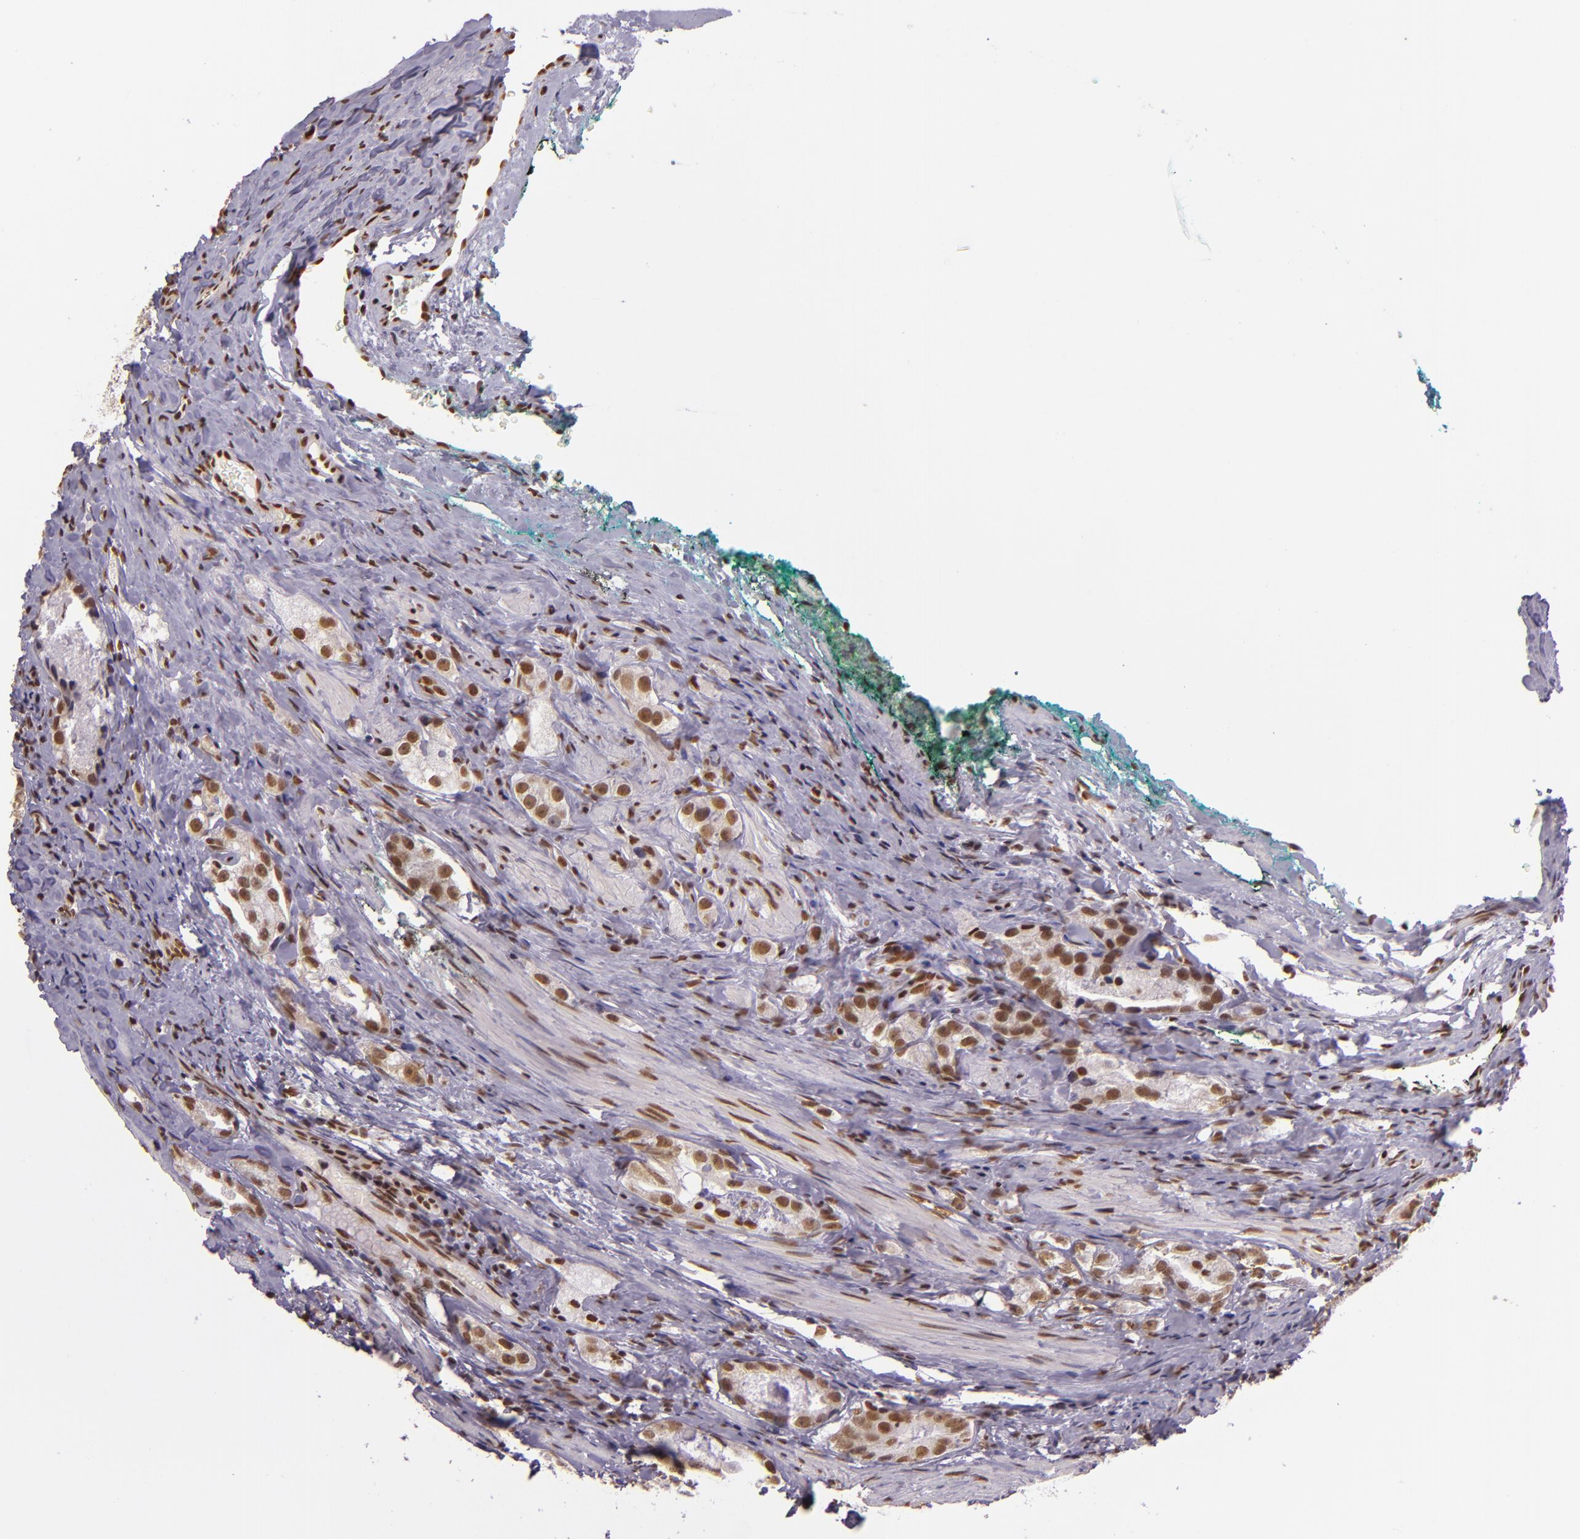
{"staining": {"intensity": "moderate", "quantity": ">75%", "location": "nuclear"}, "tissue": "prostate cancer", "cell_type": "Tumor cells", "image_type": "cancer", "snomed": [{"axis": "morphology", "description": "Adenocarcinoma, High grade"}, {"axis": "topography", "description": "Prostate"}], "caption": "The histopathology image displays a brown stain indicating the presence of a protein in the nuclear of tumor cells in prostate high-grade adenocarcinoma.", "gene": "USF1", "patient": {"sex": "male", "age": 63}}